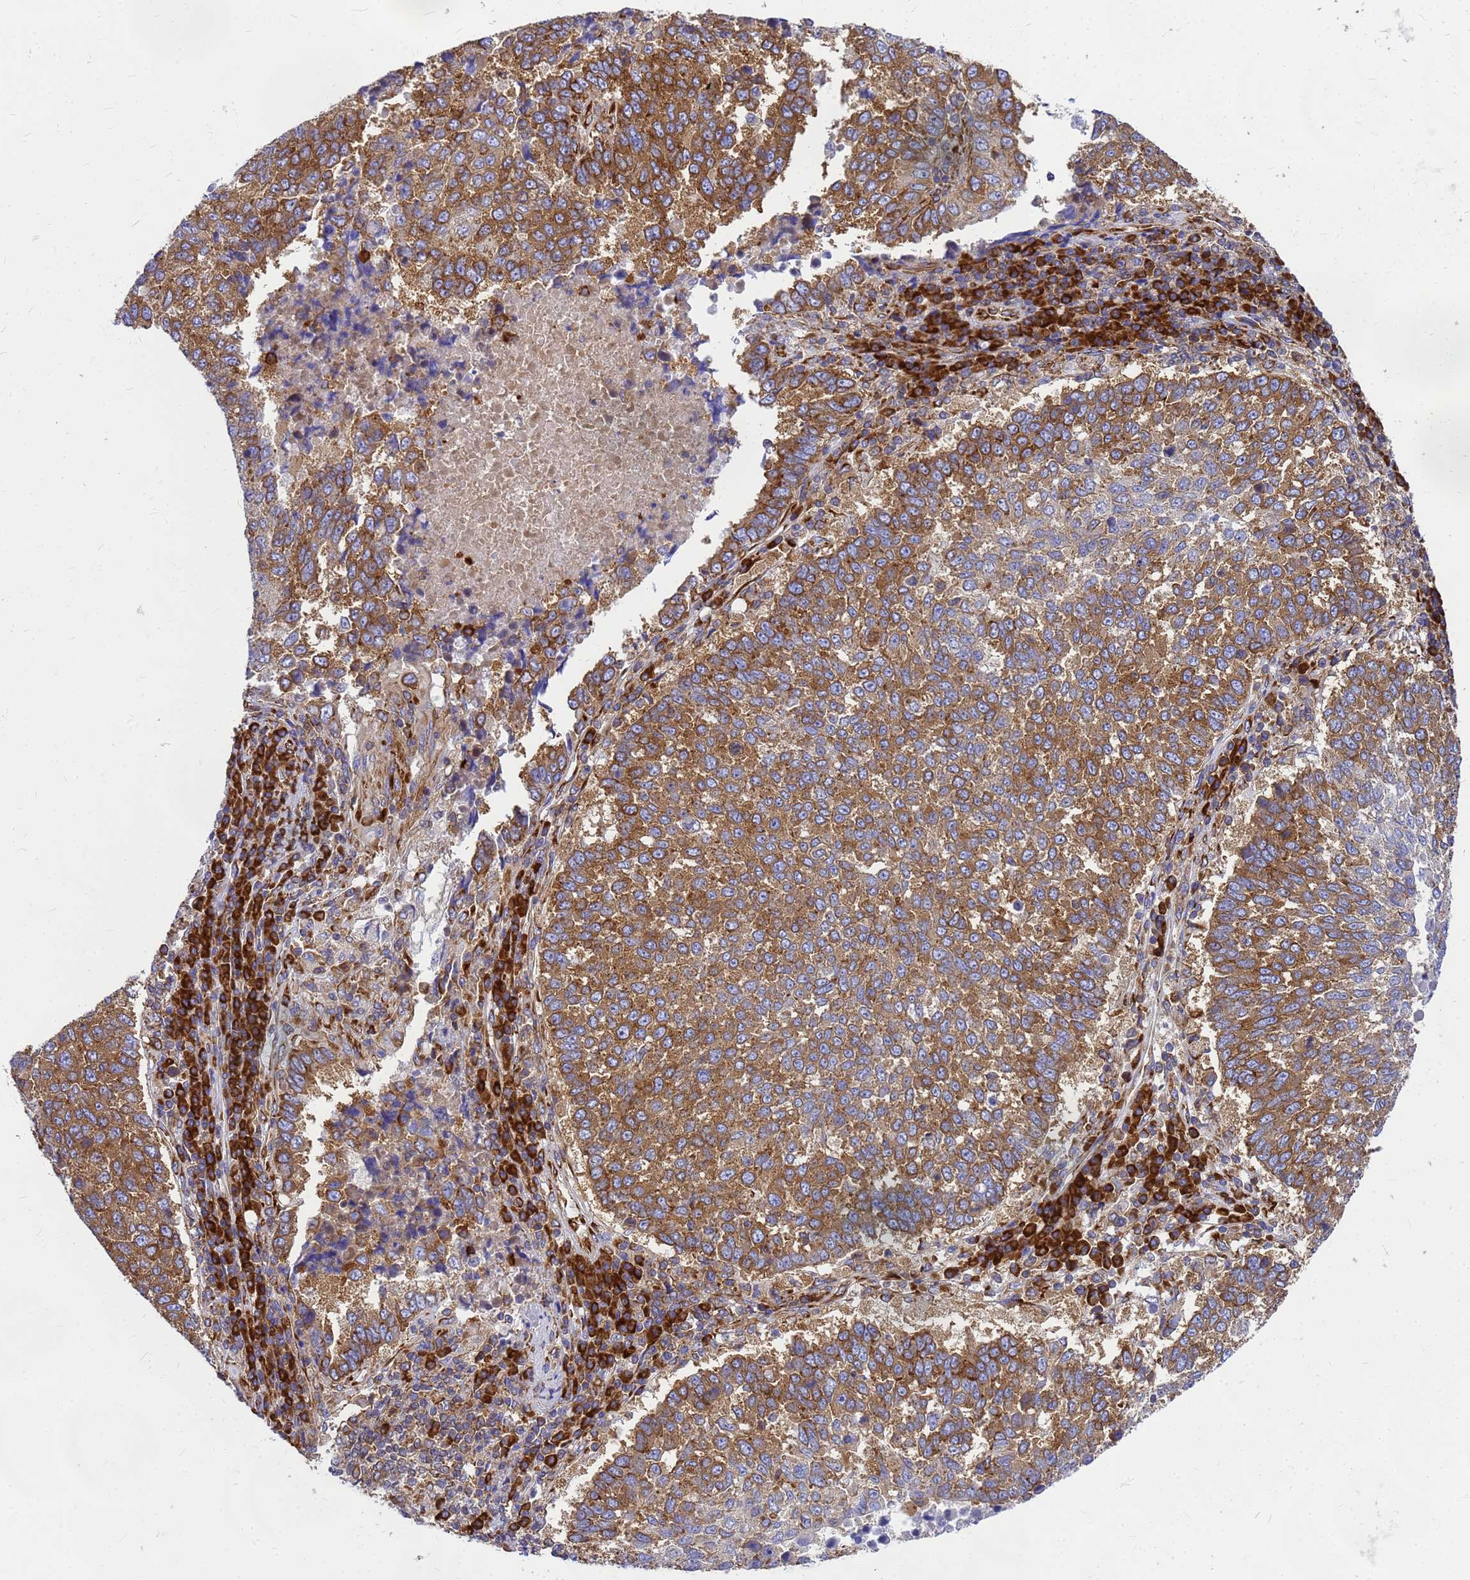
{"staining": {"intensity": "strong", "quantity": ">75%", "location": "cytoplasmic/membranous"}, "tissue": "lung cancer", "cell_type": "Tumor cells", "image_type": "cancer", "snomed": [{"axis": "morphology", "description": "Squamous cell carcinoma, NOS"}, {"axis": "topography", "description": "Lung"}], "caption": "Immunohistochemical staining of squamous cell carcinoma (lung) demonstrates strong cytoplasmic/membranous protein staining in about >75% of tumor cells.", "gene": "EEF1D", "patient": {"sex": "male", "age": 73}}